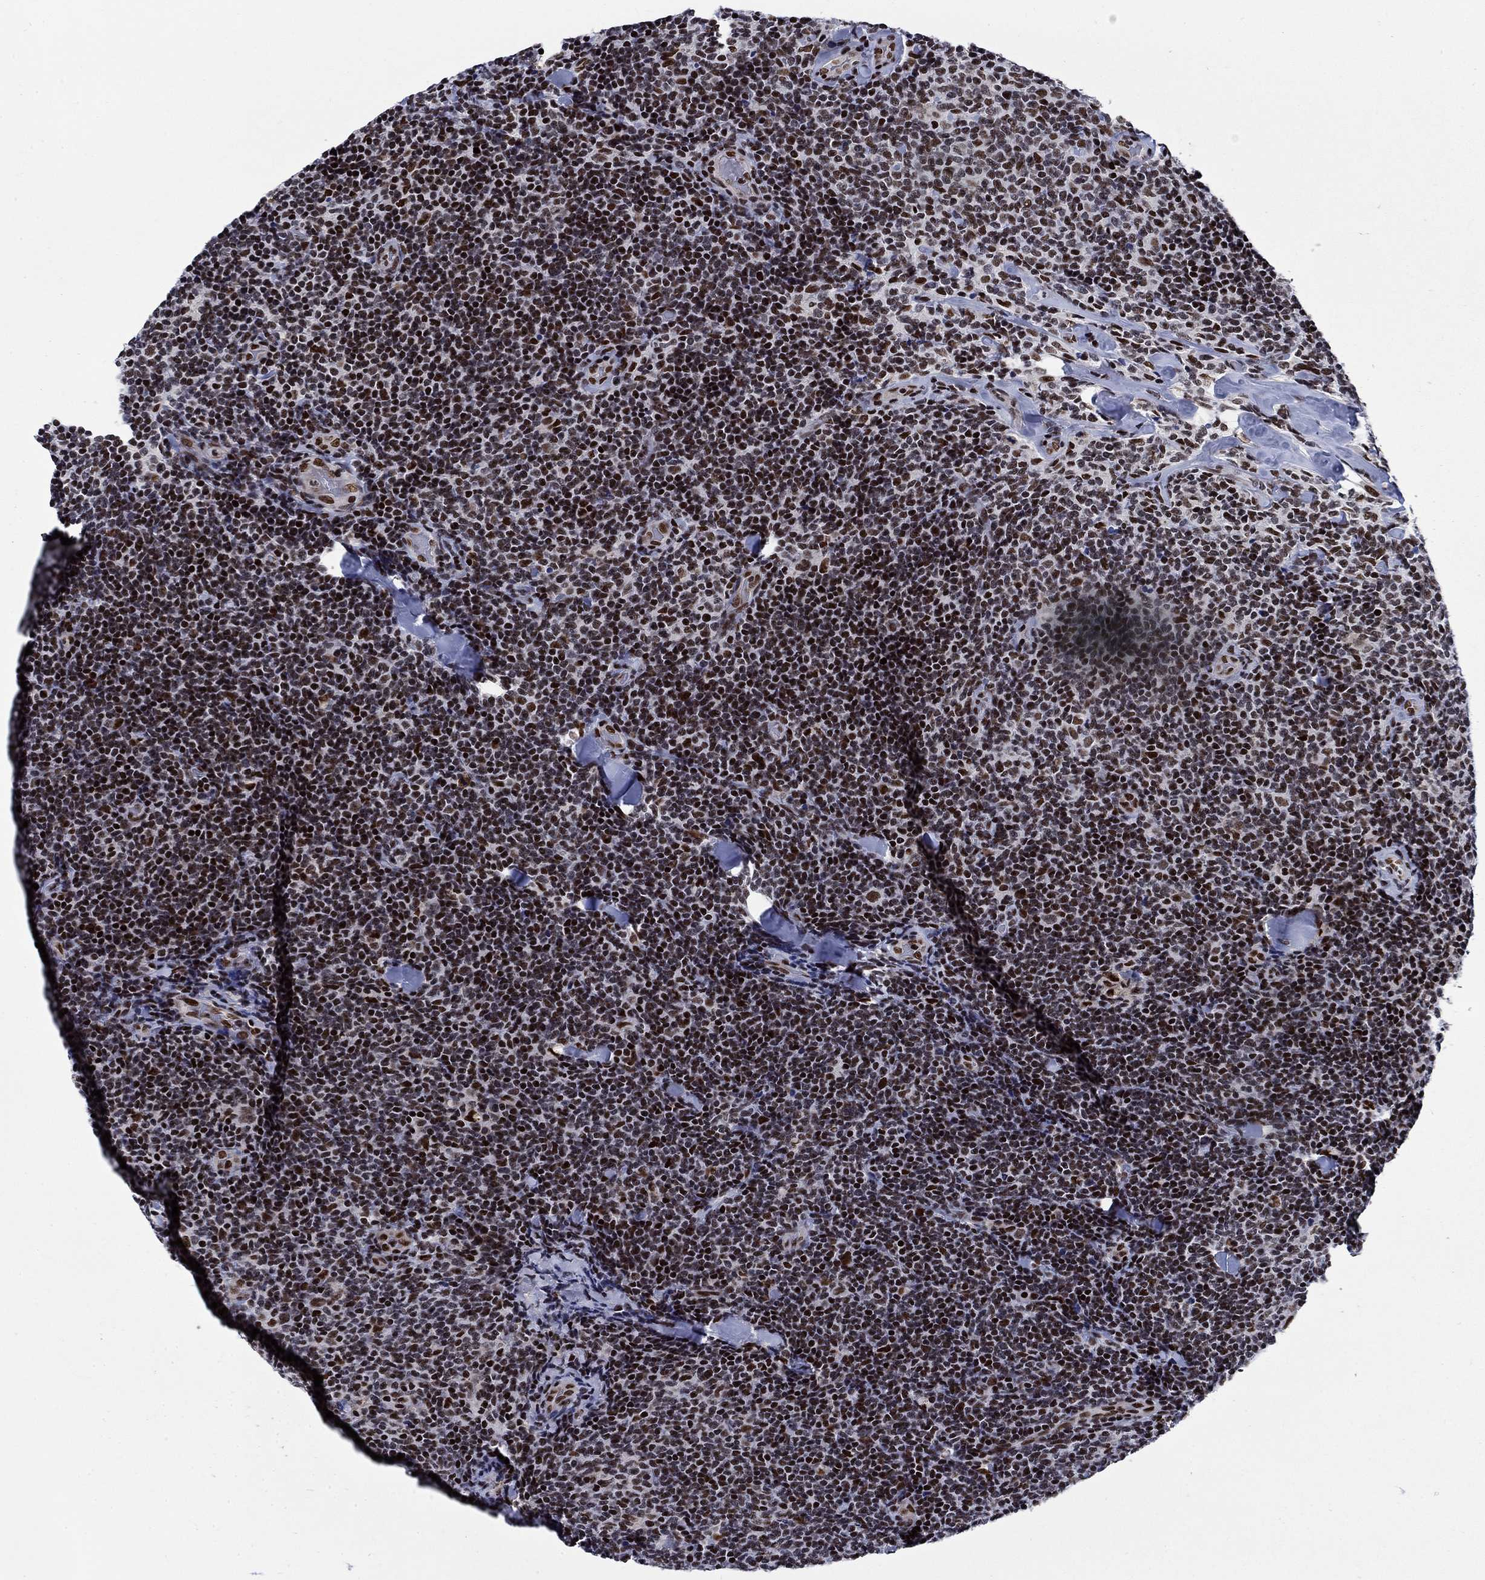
{"staining": {"intensity": "strong", "quantity": ">75%", "location": "nuclear"}, "tissue": "lymphoma", "cell_type": "Tumor cells", "image_type": "cancer", "snomed": [{"axis": "morphology", "description": "Malignant lymphoma, non-Hodgkin's type, Low grade"}, {"axis": "topography", "description": "Lymph node"}], "caption": "Human low-grade malignant lymphoma, non-Hodgkin's type stained for a protein (brown) shows strong nuclear positive positivity in about >75% of tumor cells.", "gene": "RPRD1B", "patient": {"sex": "female", "age": 56}}